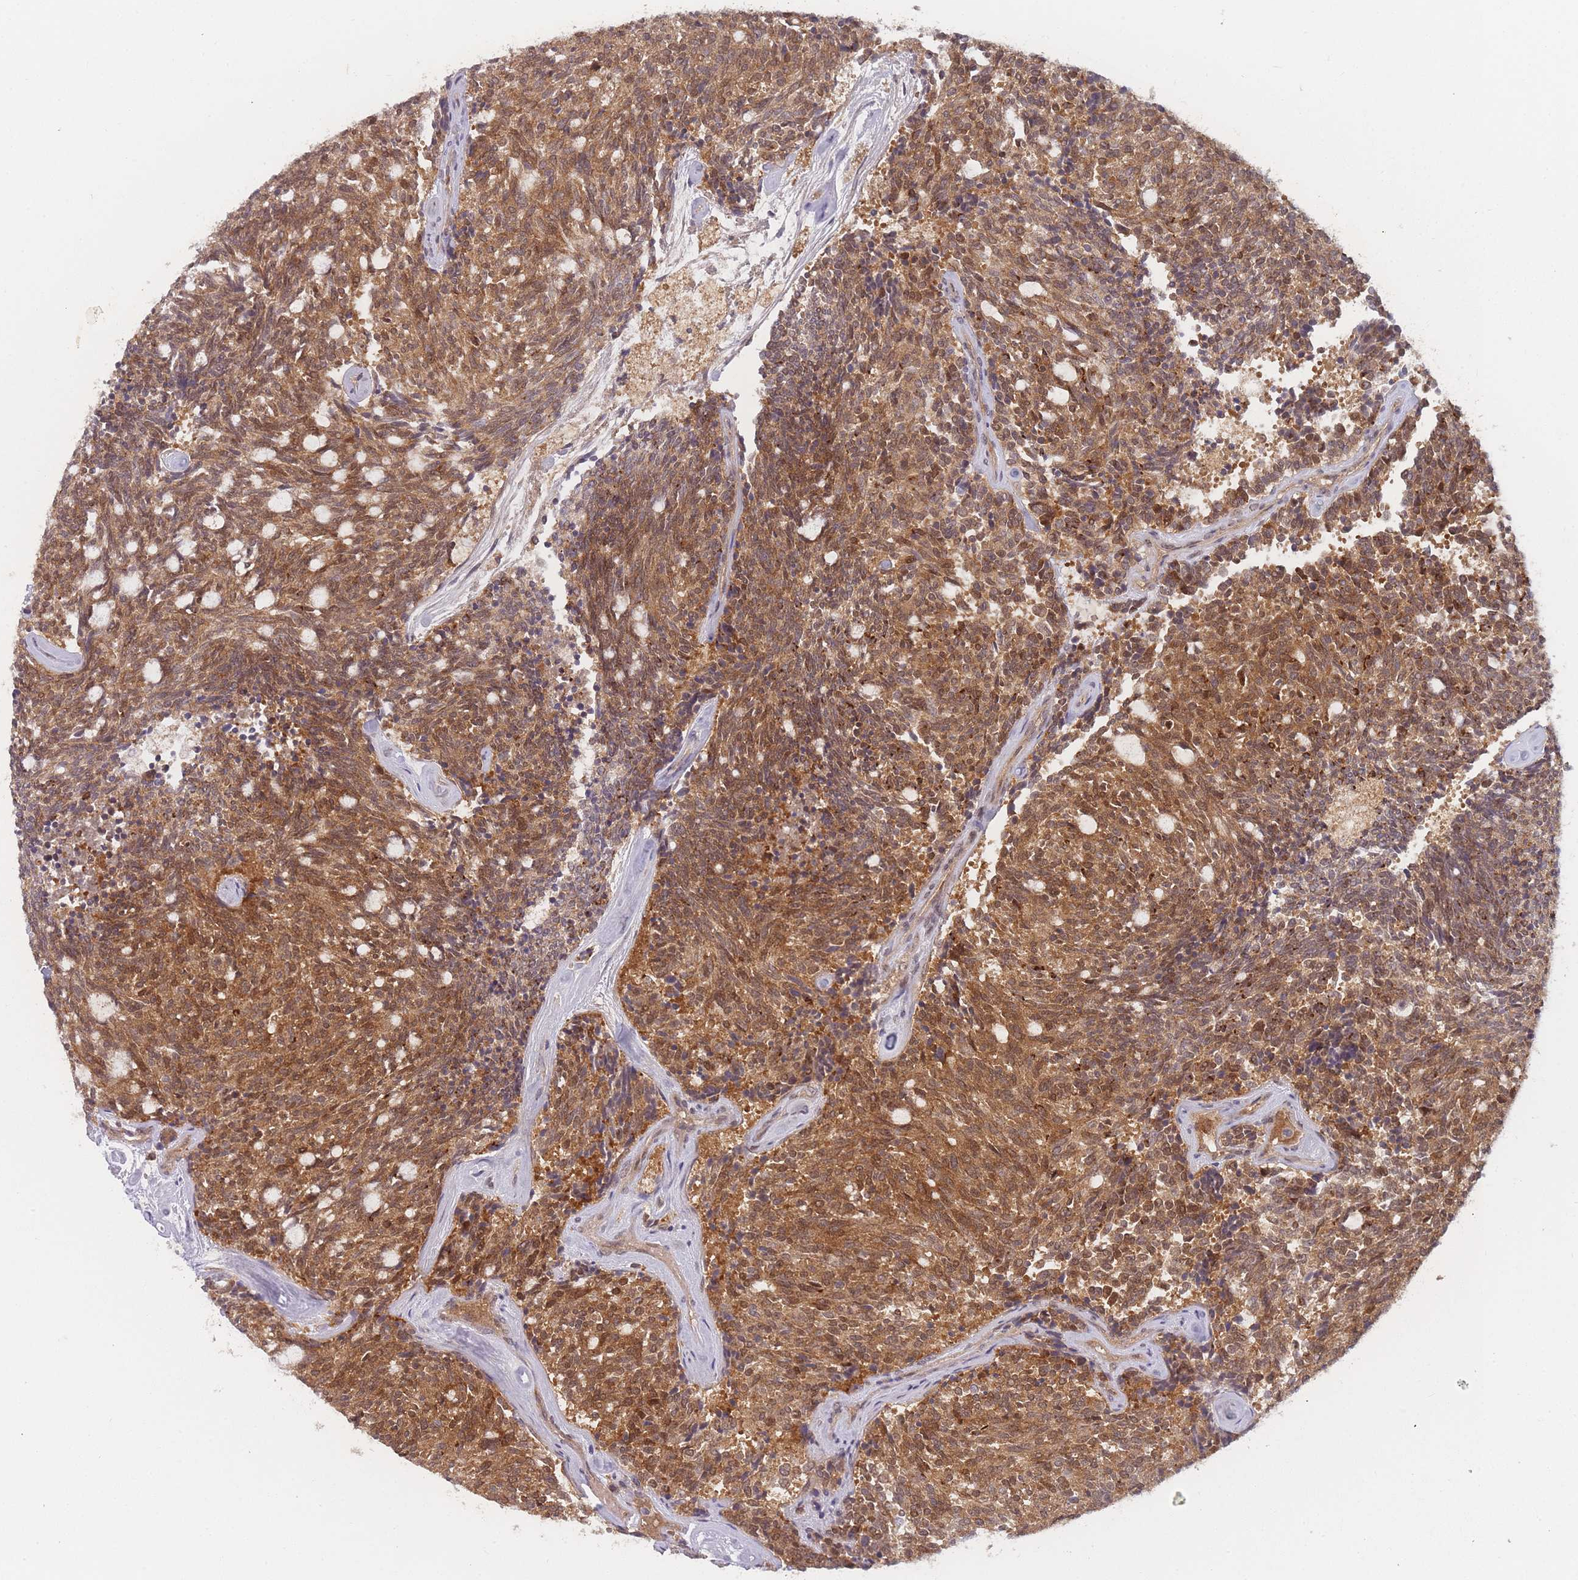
{"staining": {"intensity": "strong", "quantity": ">75%", "location": "cytoplasmic/membranous,nuclear"}, "tissue": "carcinoid", "cell_type": "Tumor cells", "image_type": "cancer", "snomed": [{"axis": "morphology", "description": "Carcinoid, malignant, NOS"}, {"axis": "topography", "description": "Pancreas"}], "caption": "Brown immunohistochemical staining in carcinoid demonstrates strong cytoplasmic/membranous and nuclear expression in approximately >75% of tumor cells. (Stains: DAB in brown, nuclei in blue, Microscopy: brightfield microscopy at high magnification).", "gene": "MRI1", "patient": {"sex": "female", "age": 54}}